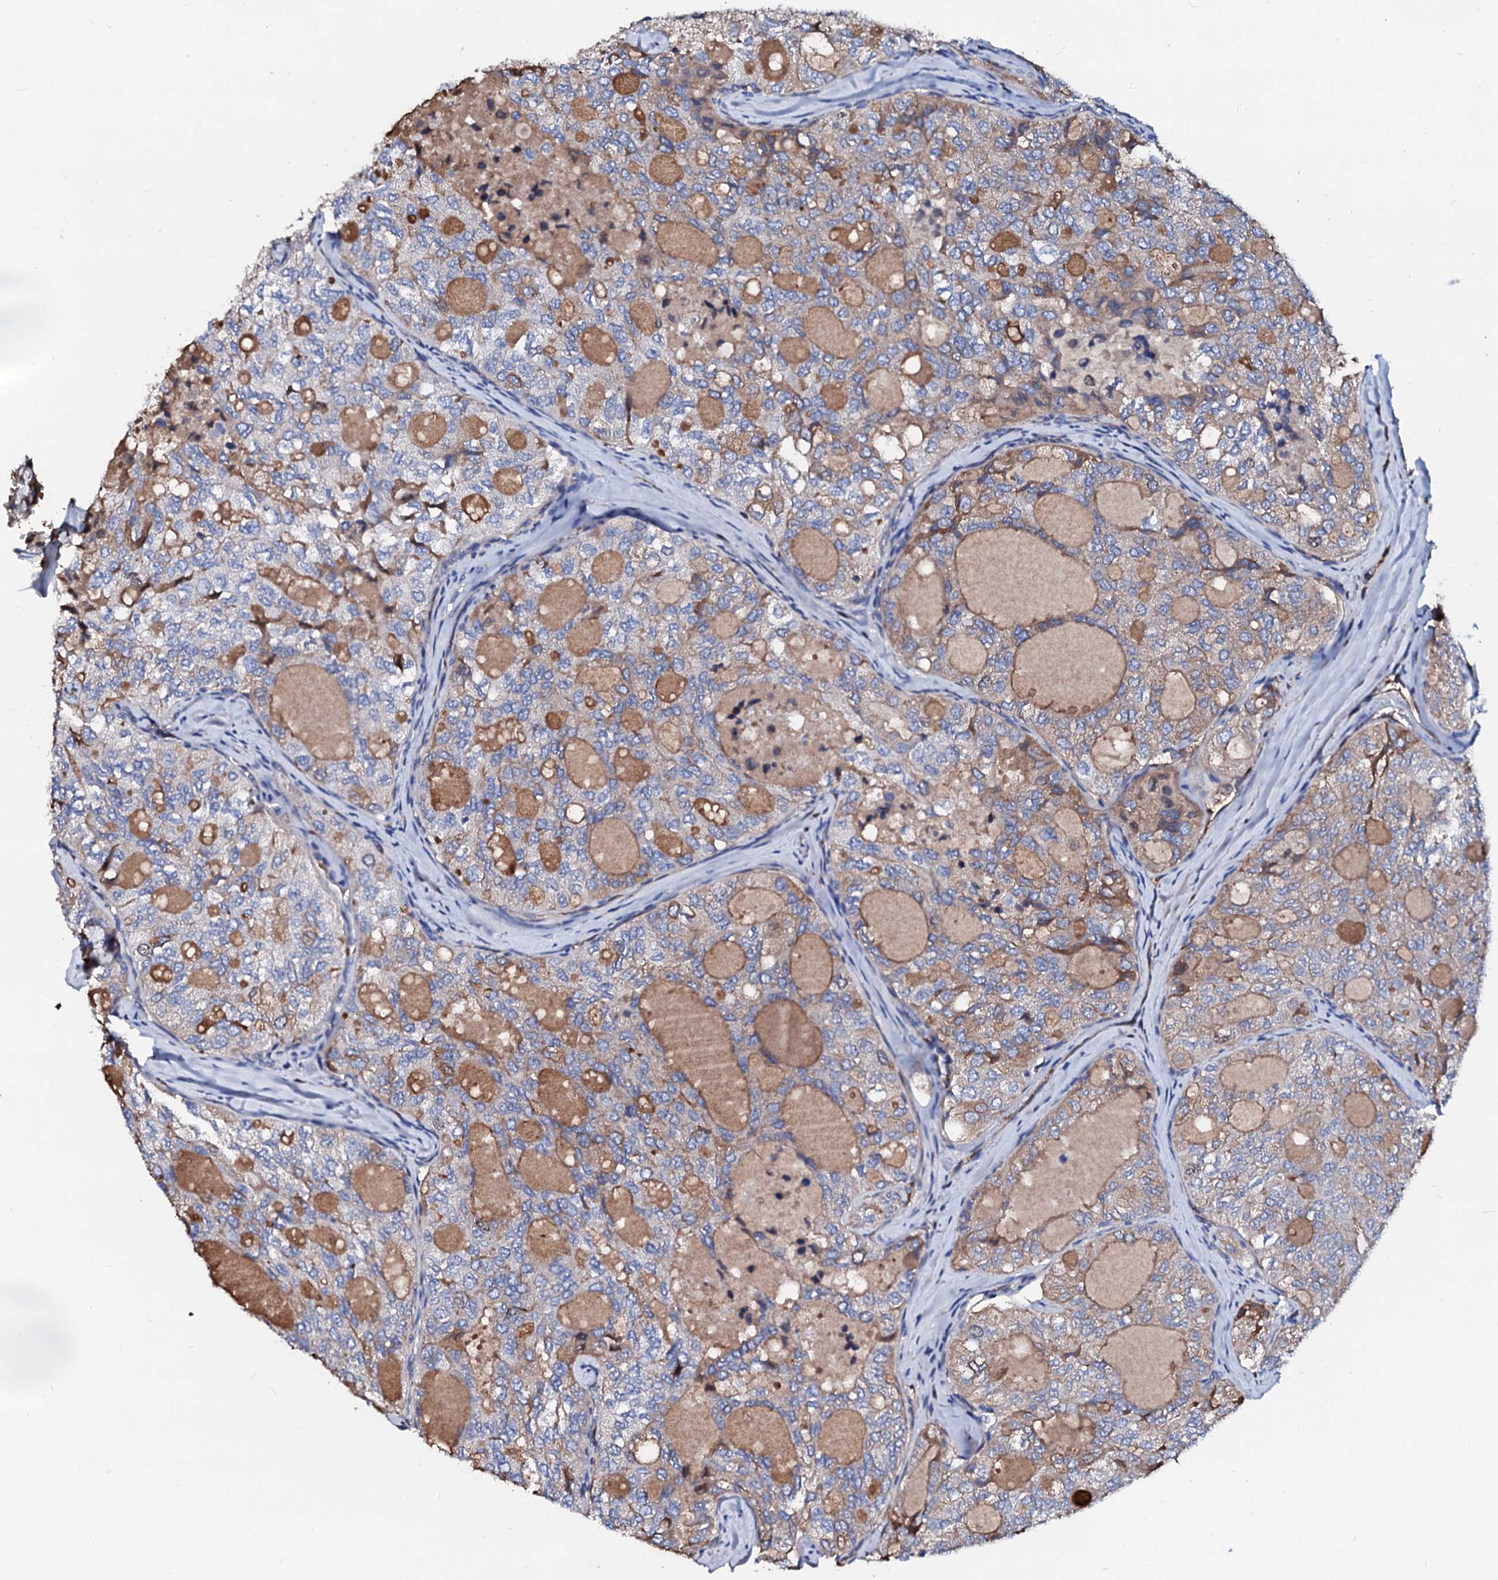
{"staining": {"intensity": "weak", "quantity": "<25%", "location": "cytoplasmic/membranous"}, "tissue": "thyroid cancer", "cell_type": "Tumor cells", "image_type": "cancer", "snomed": [{"axis": "morphology", "description": "Follicular adenoma carcinoma, NOS"}, {"axis": "topography", "description": "Thyroid gland"}], "caption": "IHC photomicrograph of human thyroid cancer stained for a protein (brown), which reveals no positivity in tumor cells. (DAB (3,3'-diaminobenzidine) immunohistochemistry (IHC) with hematoxylin counter stain).", "gene": "CSKMT", "patient": {"sex": "male", "age": 75}}